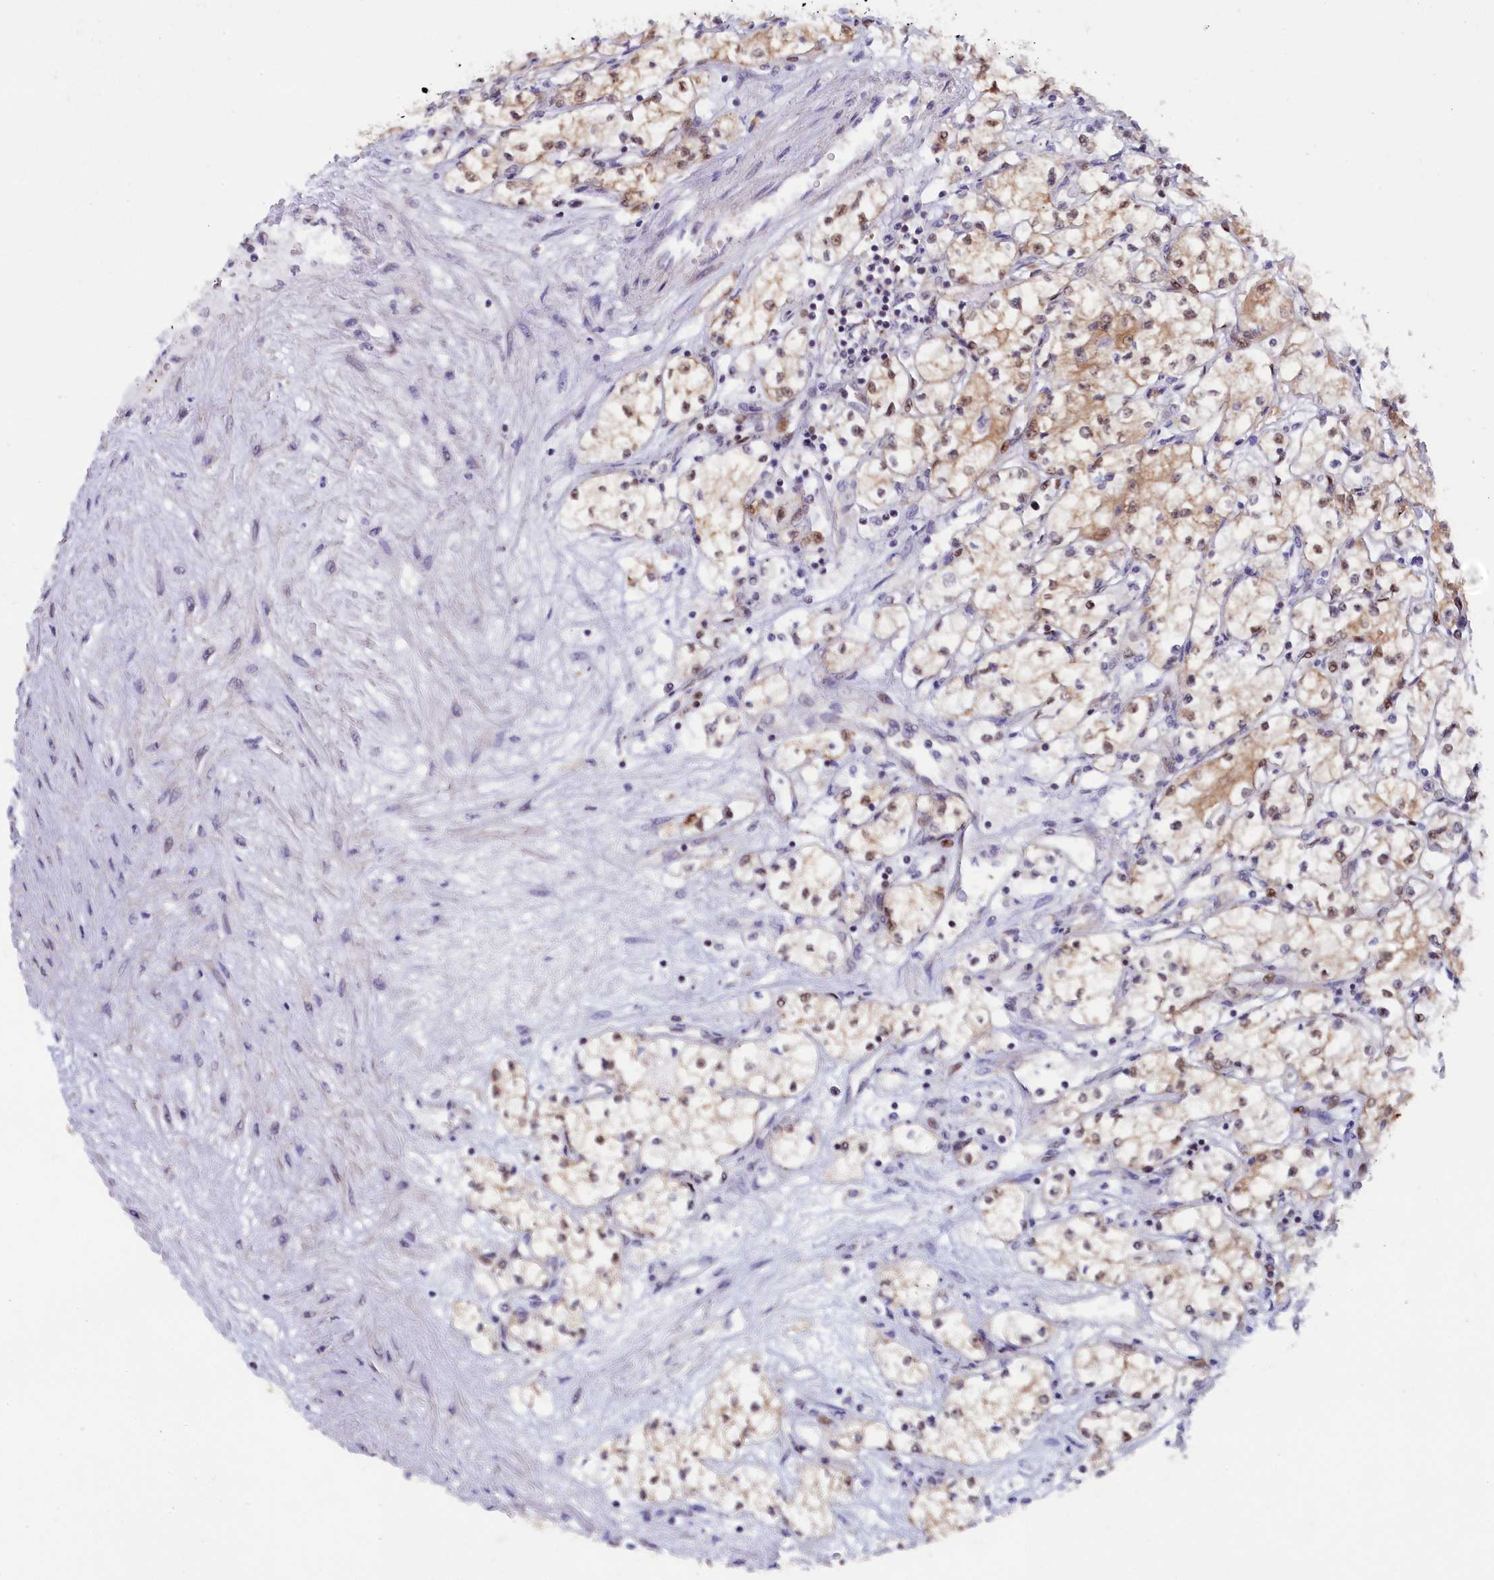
{"staining": {"intensity": "moderate", "quantity": "<25%", "location": "cytoplasmic/membranous"}, "tissue": "renal cancer", "cell_type": "Tumor cells", "image_type": "cancer", "snomed": [{"axis": "morphology", "description": "Adenocarcinoma, NOS"}, {"axis": "topography", "description": "Kidney"}], "caption": "Human renal adenocarcinoma stained with a brown dye reveals moderate cytoplasmic/membranous positive expression in approximately <25% of tumor cells.", "gene": "JPT2", "patient": {"sex": "male", "age": 59}}